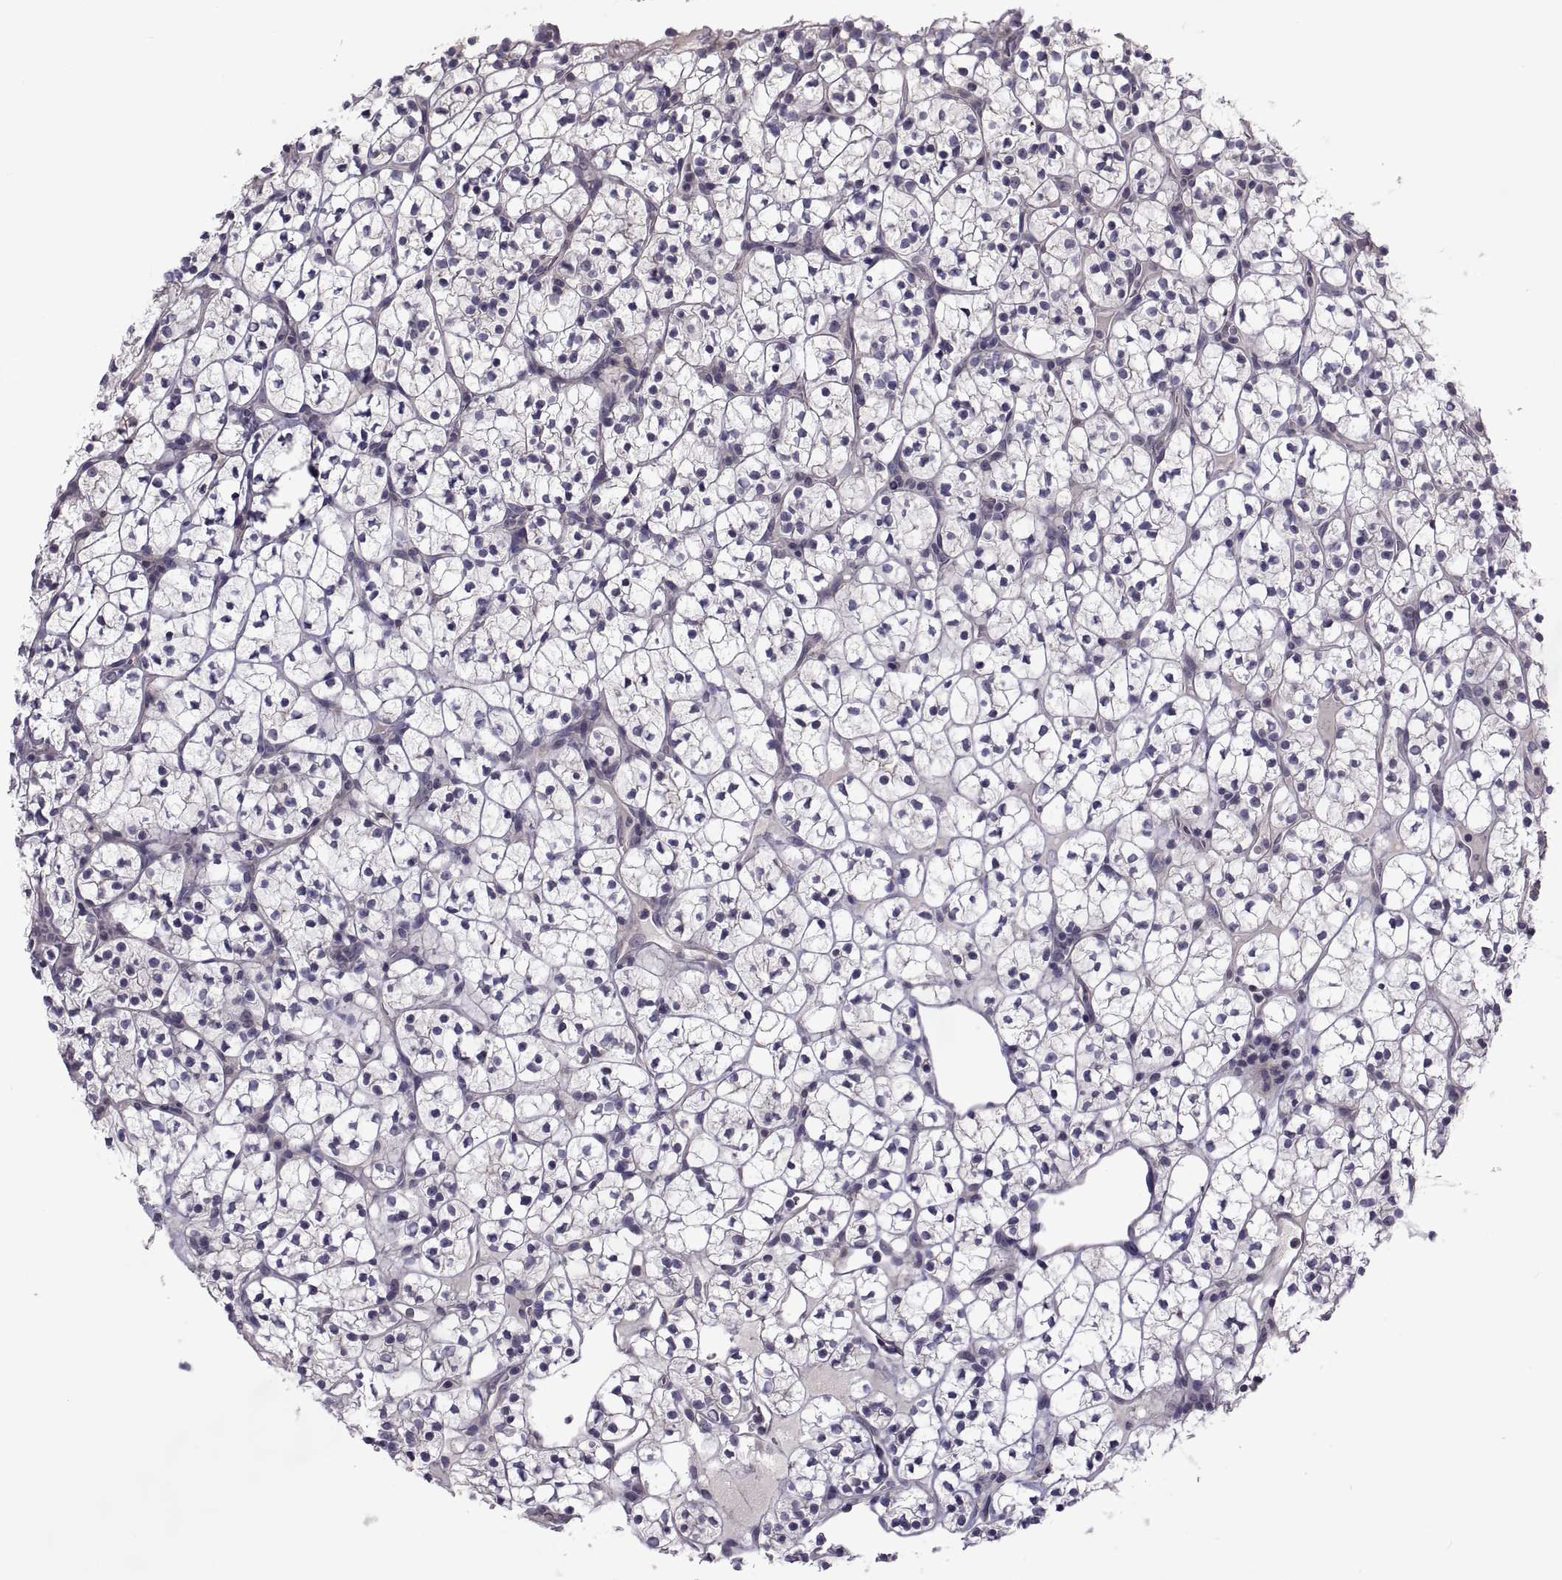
{"staining": {"intensity": "negative", "quantity": "none", "location": "none"}, "tissue": "renal cancer", "cell_type": "Tumor cells", "image_type": "cancer", "snomed": [{"axis": "morphology", "description": "Adenocarcinoma, NOS"}, {"axis": "topography", "description": "Kidney"}], "caption": "IHC histopathology image of neoplastic tissue: renal cancer stained with DAB (3,3'-diaminobenzidine) demonstrates no significant protein staining in tumor cells.", "gene": "NPTX2", "patient": {"sex": "female", "age": 89}}